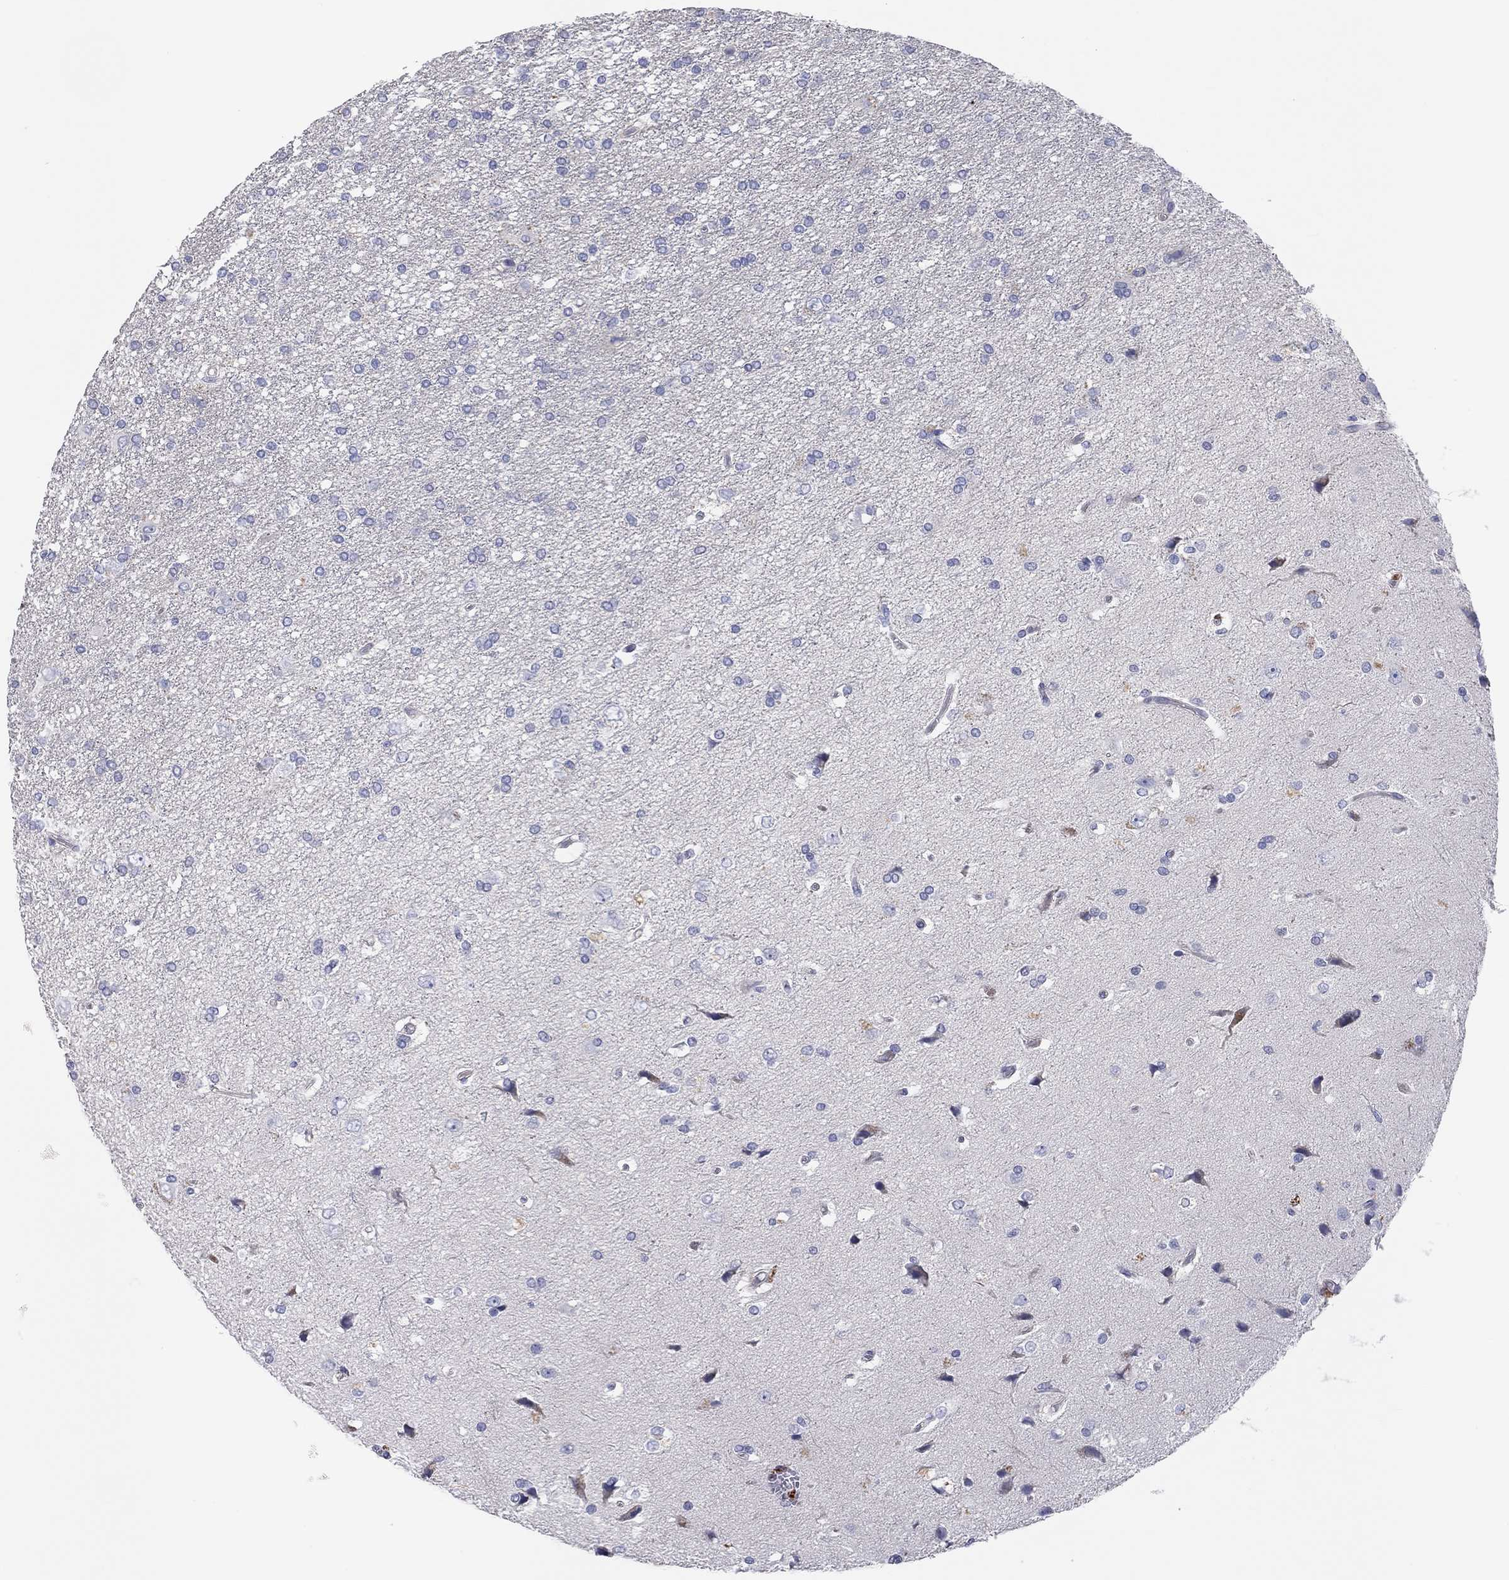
{"staining": {"intensity": "negative", "quantity": "none", "location": "none"}, "tissue": "glioma", "cell_type": "Tumor cells", "image_type": "cancer", "snomed": [{"axis": "morphology", "description": "Glioma, malignant, High grade"}, {"axis": "topography", "description": "Brain"}], "caption": "This is an IHC micrograph of glioma. There is no expression in tumor cells.", "gene": "ST7L", "patient": {"sex": "female", "age": 63}}